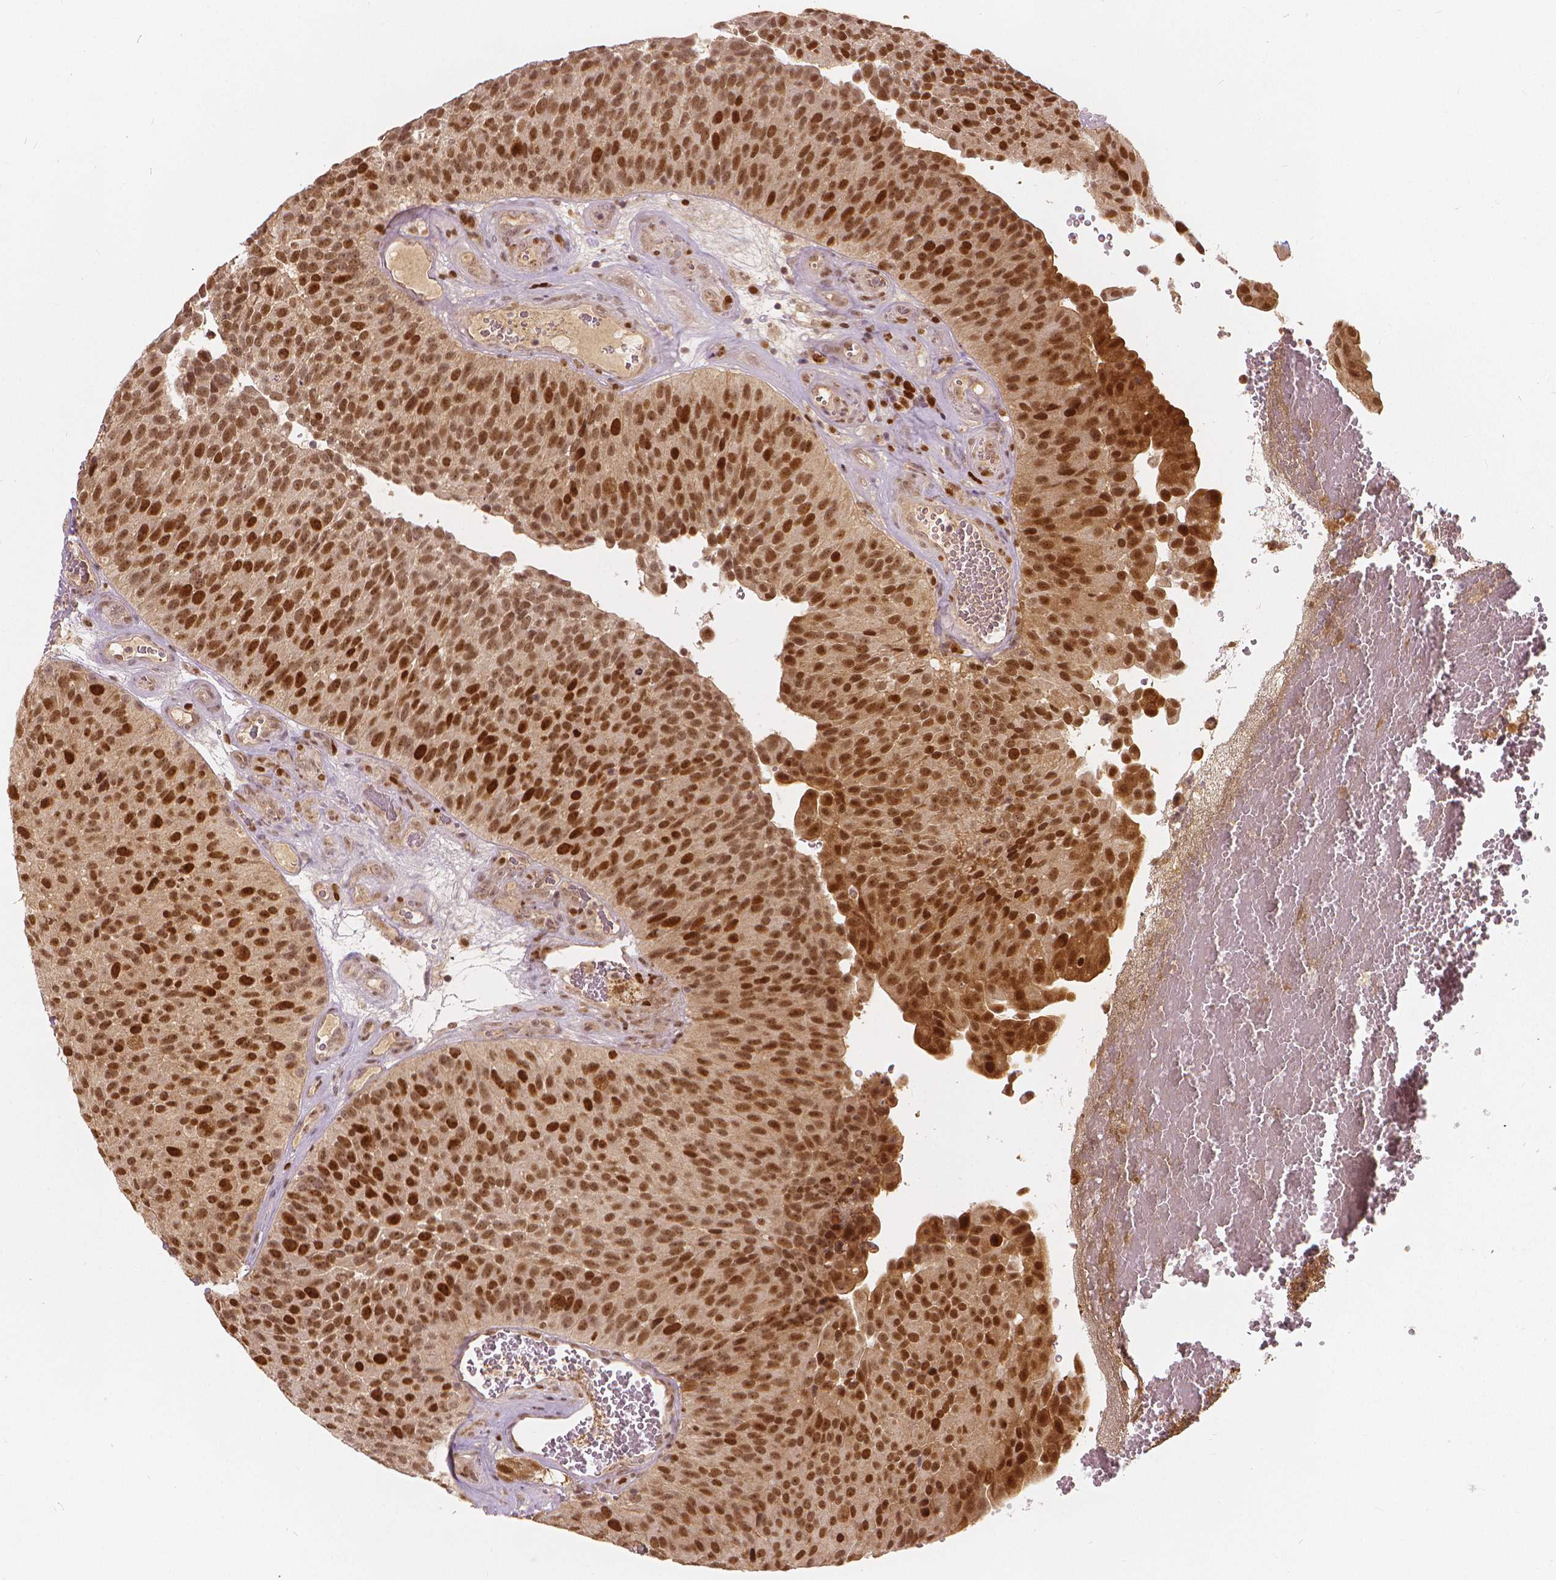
{"staining": {"intensity": "strong", "quantity": ">75%", "location": "nuclear"}, "tissue": "urothelial cancer", "cell_type": "Tumor cells", "image_type": "cancer", "snomed": [{"axis": "morphology", "description": "Urothelial carcinoma, Low grade"}, {"axis": "topography", "description": "Urinary bladder"}], "caption": "A histopathology image showing strong nuclear expression in about >75% of tumor cells in urothelial cancer, as visualized by brown immunohistochemical staining.", "gene": "NSD2", "patient": {"sex": "male", "age": 76}}